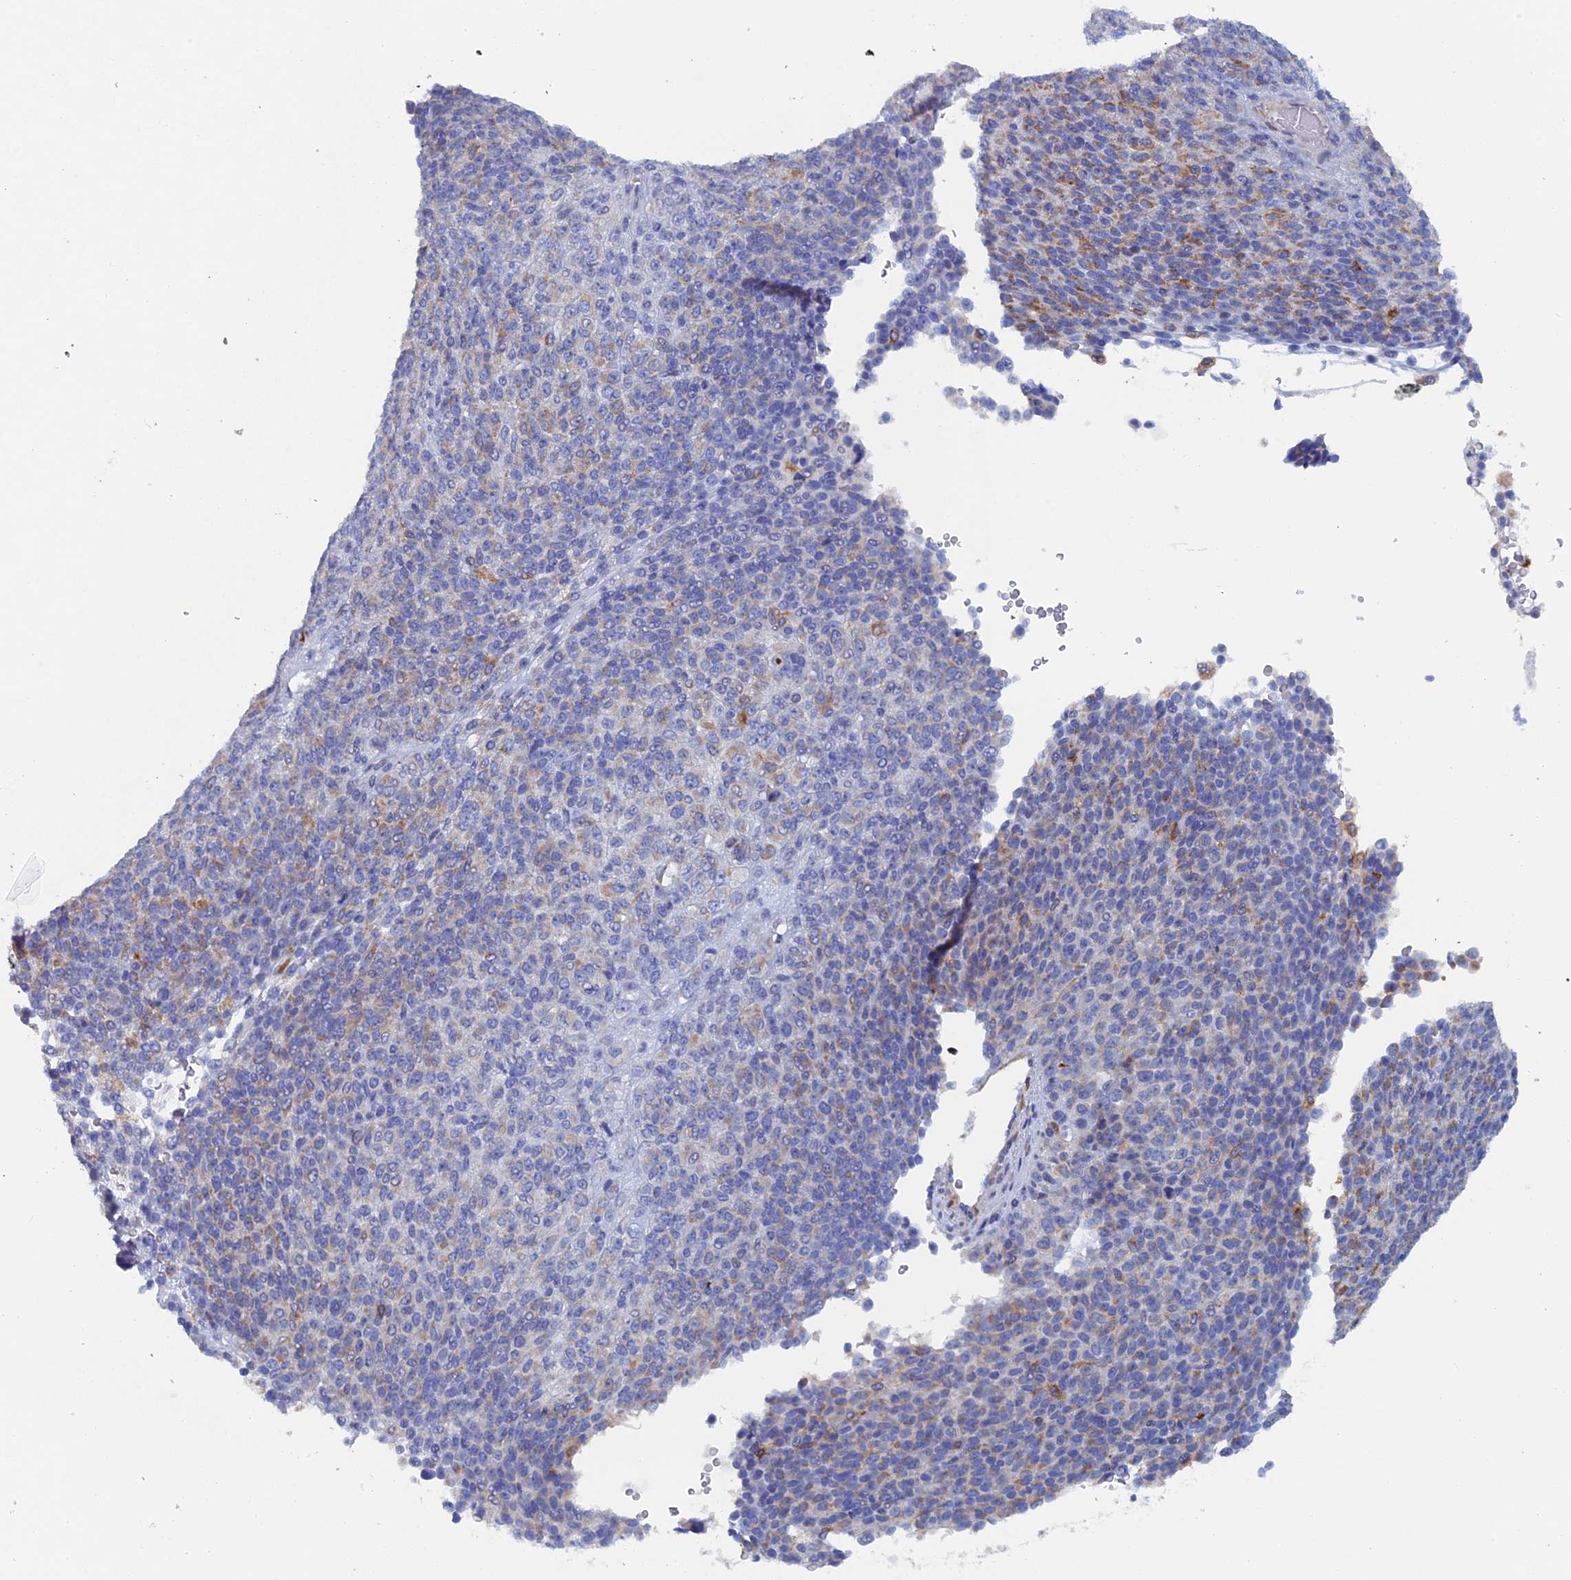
{"staining": {"intensity": "moderate", "quantity": "<25%", "location": "cytoplasmic/membranous"}, "tissue": "melanoma", "cell_type": "Tumor cells", "image_type": "cancer", "snomed": [{"axis": "morphology", "description": "Malignant melanoma, Metastatic site"}, {"axis": "topography", "description": "Brain"}], "caption": "High-magnification brightfield microscopy of malignant melanoma (metastatic site) stained with DAB (brown) and counterstained with hematoxylin (blue). tumor cells exhibit moderate cytoplasmic/membranous staining is present in approximately<25% of cells. The protein of interest is stained brown, and the nuclei are stained in blue (DAB (3,3'-diaminobenzidine) IHC with brightfield microscopy, high magnification).", "gene": "COG7", "patient": {"sex": "female", "age": 56}}